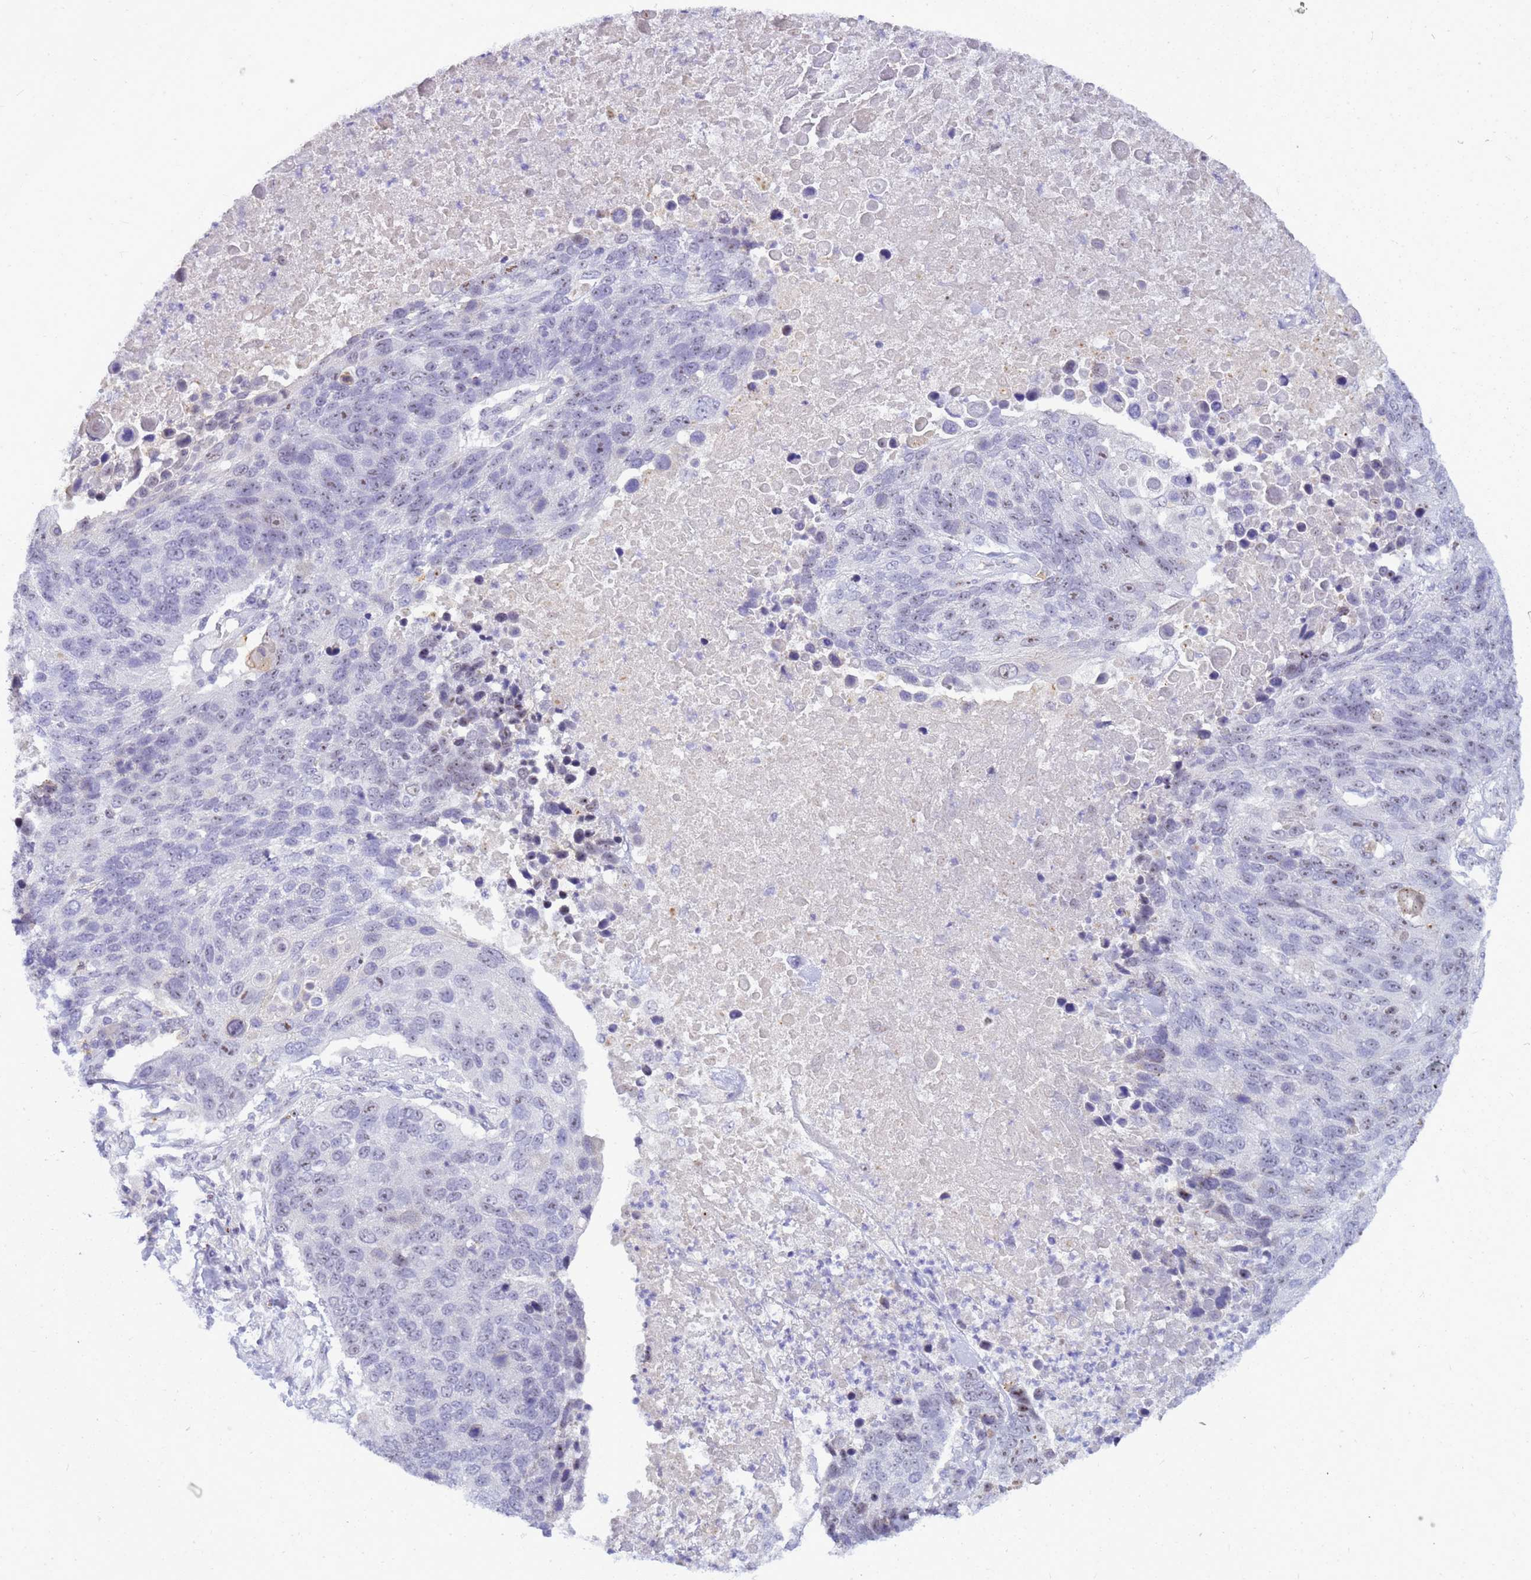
{"staining": {"intensity": "moderate", "quantity": "<25%", "location": "nuclear"}, "tissue": "lung cancer", "cell_type": "Tumor cells", "image_type": "cancer", "snomed": [{"axis": "morphology", "description": "Normal tissue, NOS"}, {"axis": "morphology", "description": "Squamous cell carcinoma, NOS"}, {"axis": "topography", "description": "Lymph node"}, {"axis": "topography", "description": "Lung"}], "caption": "Immunohistochemistry staining of lung cancer, which exhibits low levels of moderate nuclear staining in approximately <25% of tumor cells indicating moderate nuclear protein staining. The staining was performed using DAB (3,3'-diaminobenzidine) (brown) for protein detection and nuclei were counterstained in hematoxylin (blue).", "gene": "DMRTC2", "patient": {"sex": "male", "age": 66}}